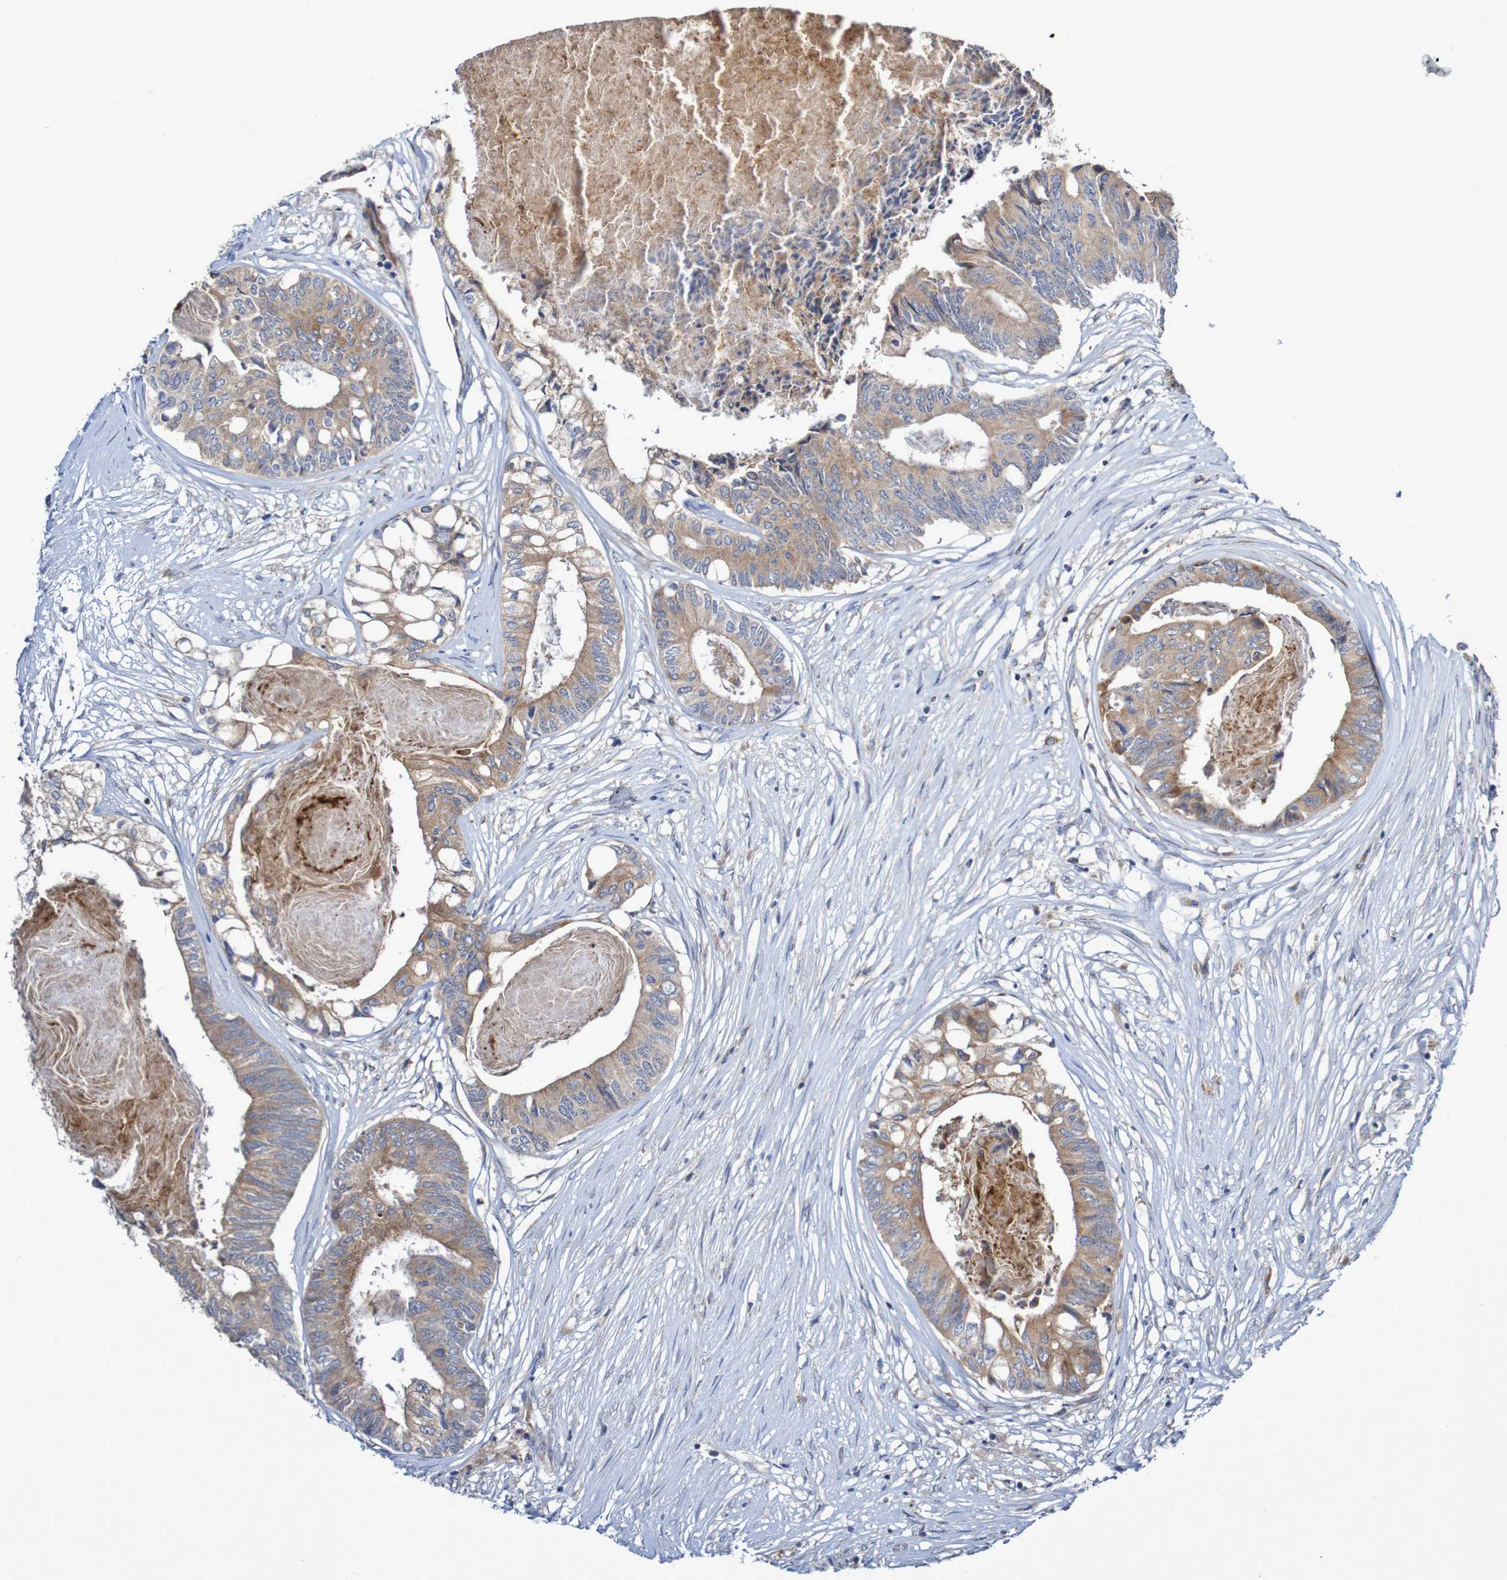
{"staining": {"intensity": "weak", "quantity": ">75%", "location": "cytoplasmic/membranous"}, "tissue": "colorectal cancer", "cell_type": "Tumor cells", "image_type": "cancer", "snomed": [{"axis": "morphology", "description": "Adenocarcinoma, NOS"}, {"axis": "topography", "description": "Rectum"}], "caption": "The photomicrograph reveals immunohistochemical staining of colorectal cancer. There is weak cytoplasmic/membranous expression is present in approximately >75% of tumor cells.", "gene": "PARP4", "patient": {"sex": "male", "age": 63}}